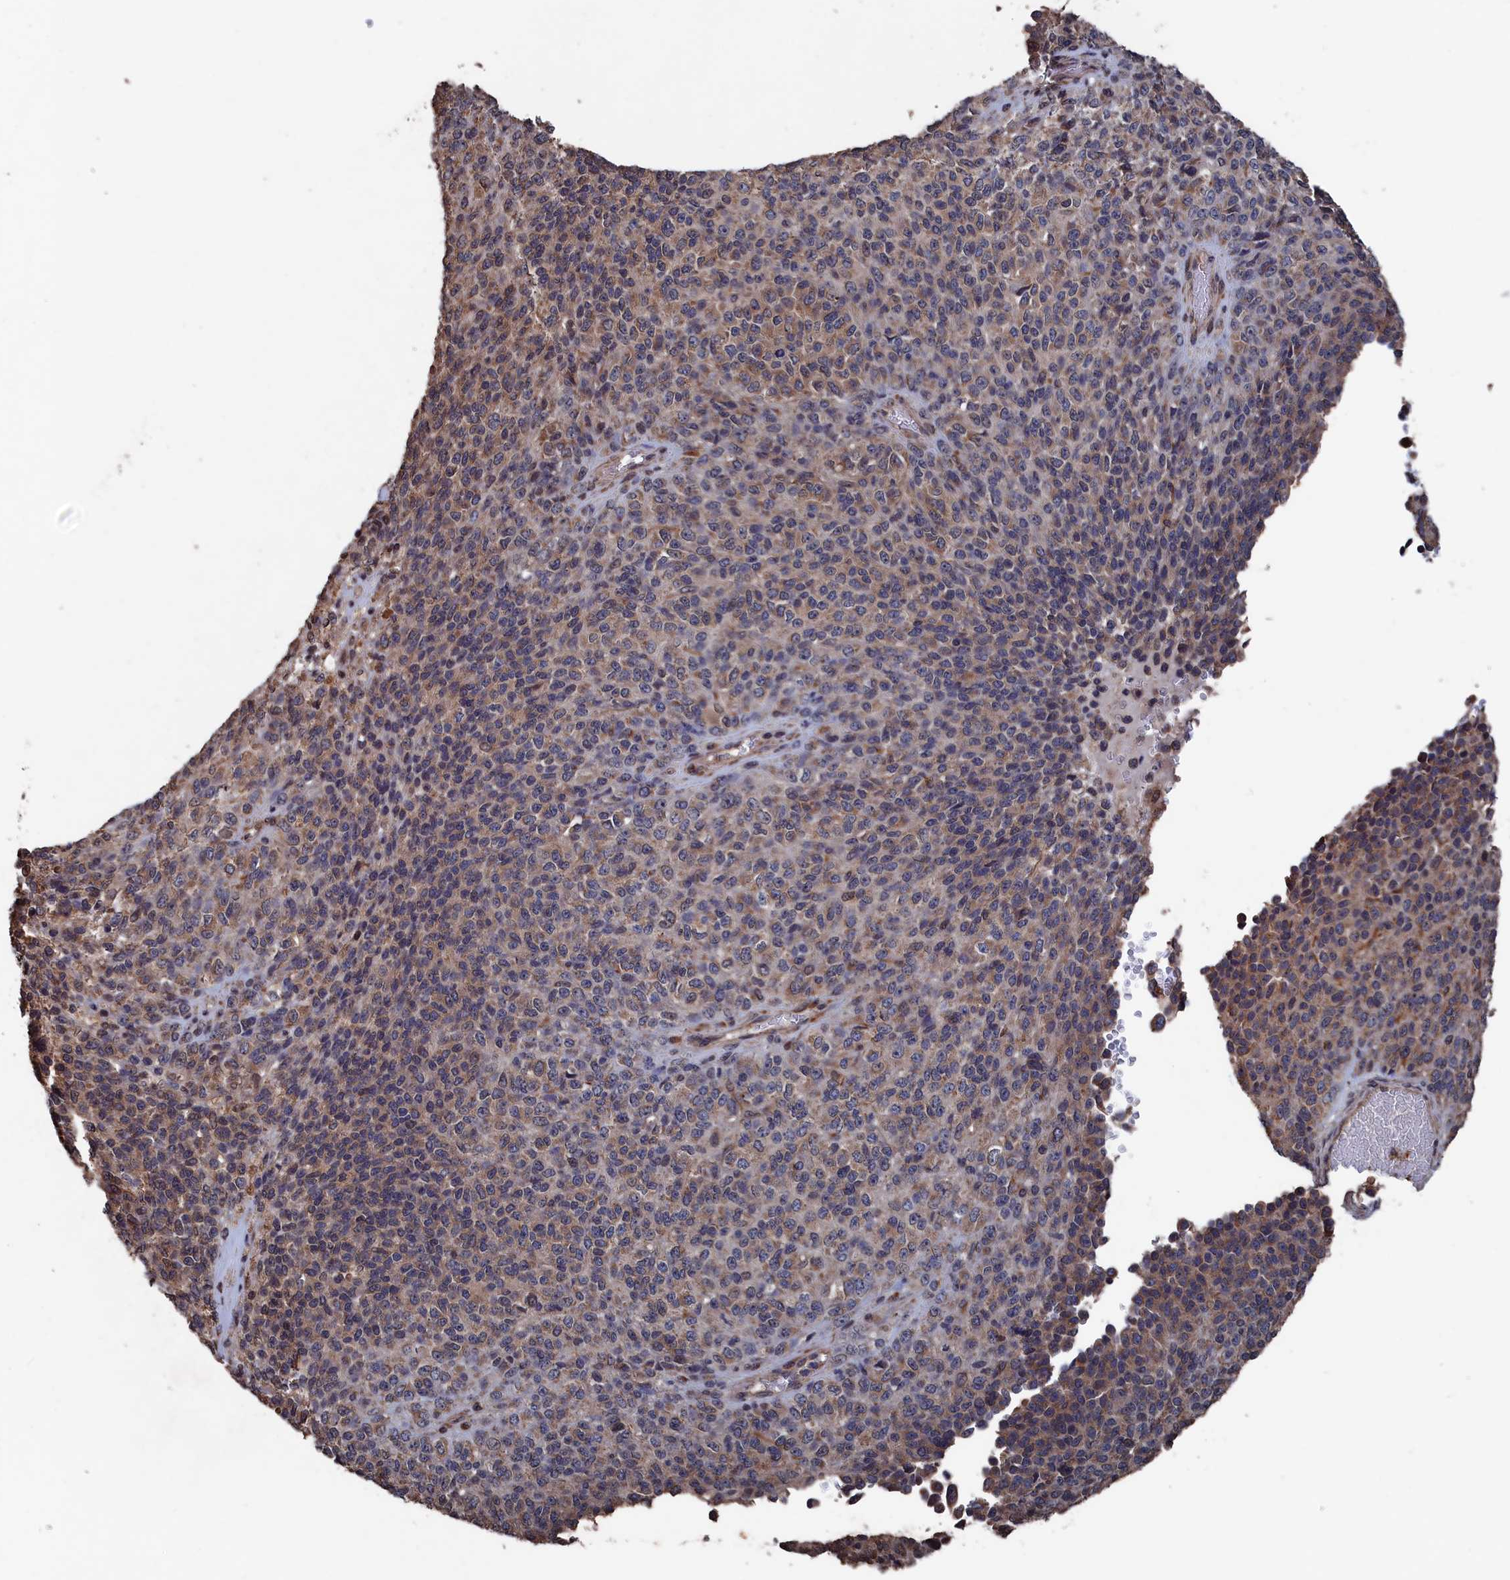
{"staining": {"intensity": "weak", "quantity": ">75%", "location": "cytoplasmic/membranous"}, "tissue": "melanoma", "cell_type": "Tumor cells", "image_type": "cancer", "snomed": [{"axis": "morphology", "description": "Malignant melanoma, Metastatic site"}, {"axis": "topography", "description": "Brain"}], "caption": "A photomicrograph of malignant melanoma (metastatic site) stained for a protein reveals weak cytoplasmic/membranous brown staining in tumor cells. (DAB = brown stain, brightfield microscopy at high magnification).", "gene": "PDE12", "patient": {"sex": "female", "age": 56}}